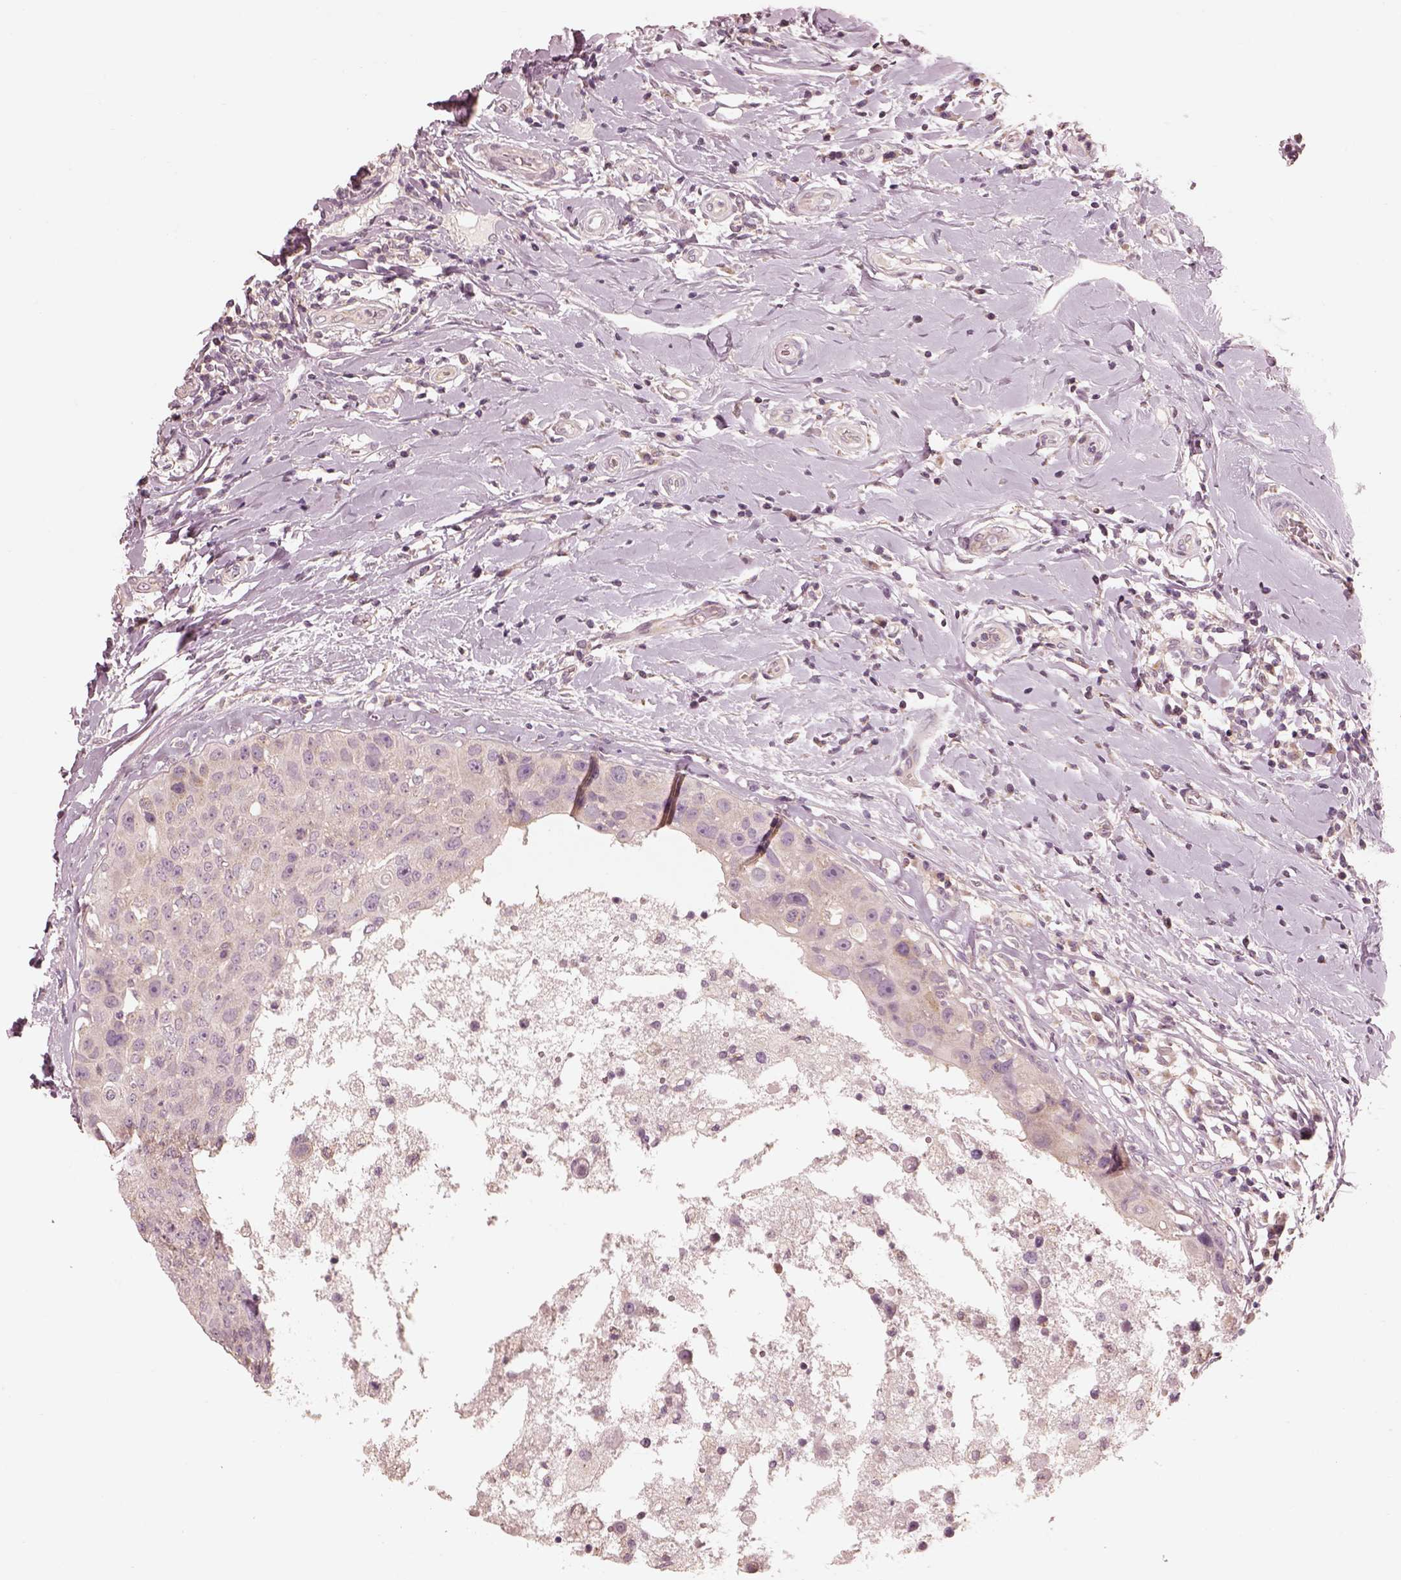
{"staining": {"intensity": "negative", "quantity": "none", "location": "none"}, "tissue": "breast cancer", "cell_type": "Tumor cells", "image_type": "cancer", "snomed": [{"axis": "morphology", "description": "Duct carcinoma"}, {"axis": "topography", "description": "Breast"}], "caption": "Photomicrograph shows no protein staining in tumor cells of breast cancer (invasive ductal carcinoma) tissue.", "gene": "PRKACG", "patient": {"sex": "female", "age": 27}}